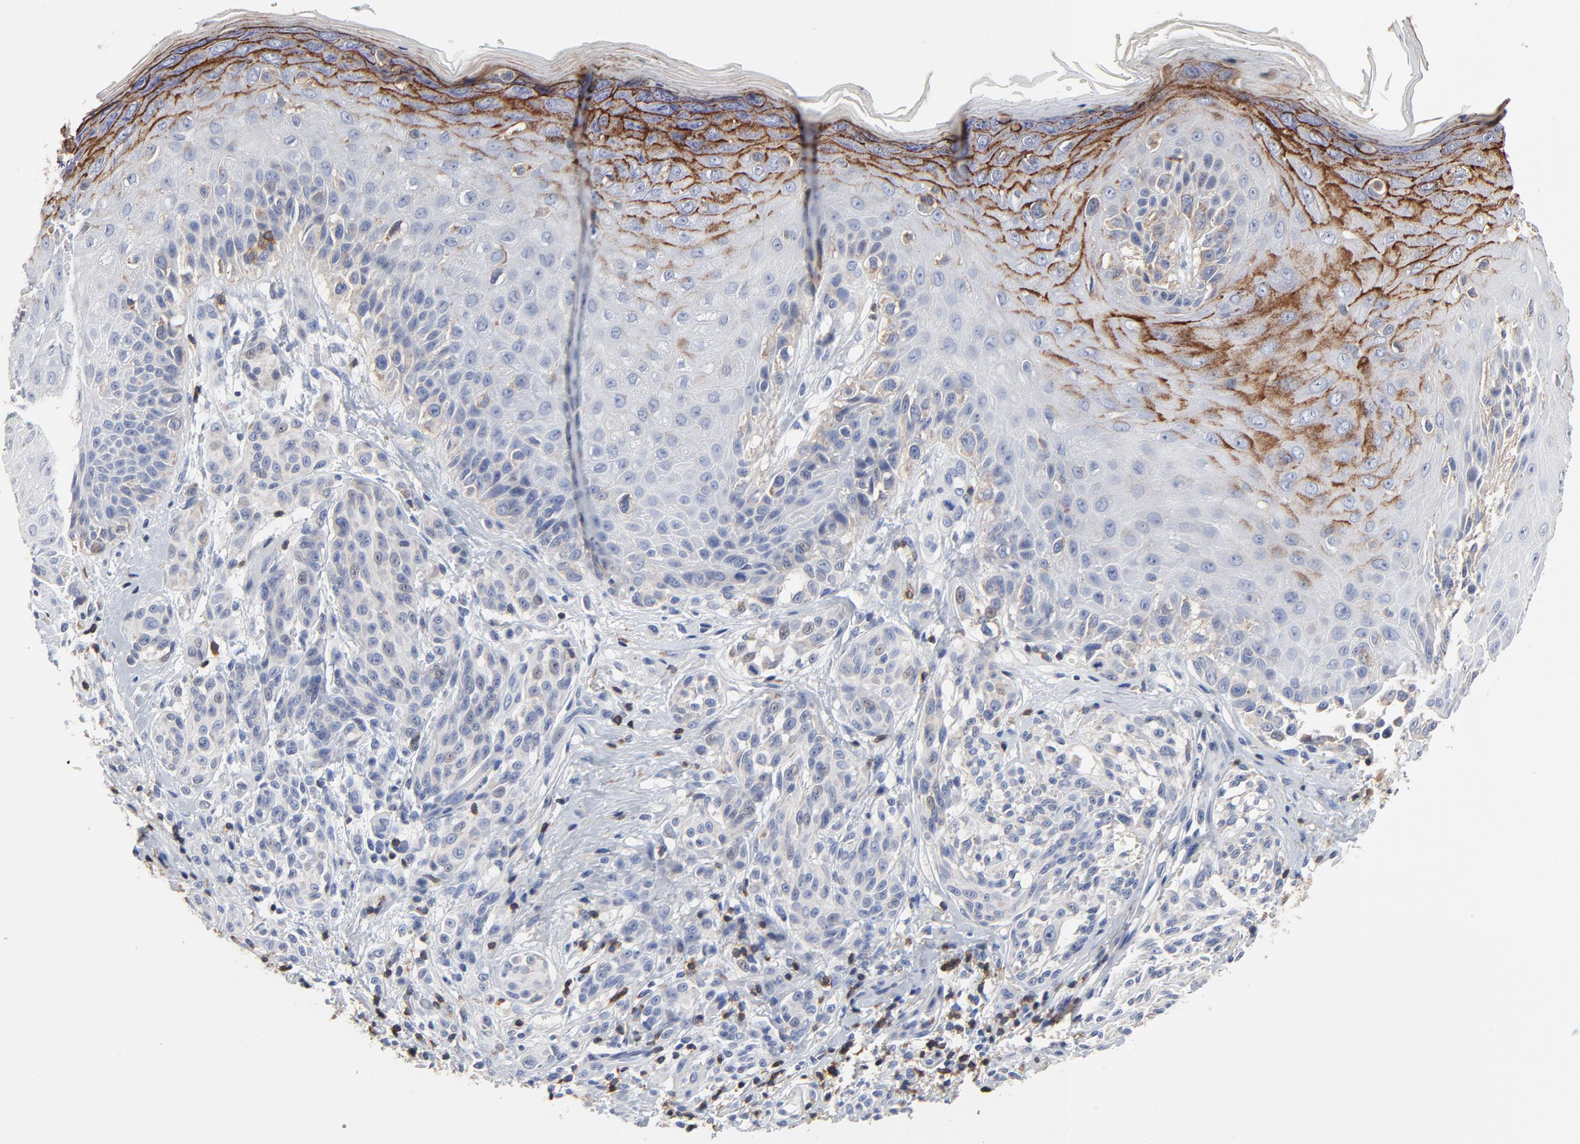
{"staining": {"intensity": "negative", "quantity": "none", "location": "none"}, "tissue": "melanoma", "cell_type": "Tumor cells", "image_type": "cancer", "snomed": [{"axis": "morphology", "description": "Malignant melanoma, NOS"}, {"axis": "topography", "description": "Skin"}], "caption": "High power microscopy micrograph of an IHC histopathology image of malignant melanoma, revealing no significant positivity in tumor cells. The staining was performed using DAB to visualize the protein expression in brown, while the nuclei were stained in blue with hematoxylin (Magnification: 20x).", "gene": "SKAP1", "patient": {"sex": "male", "age": 57}}